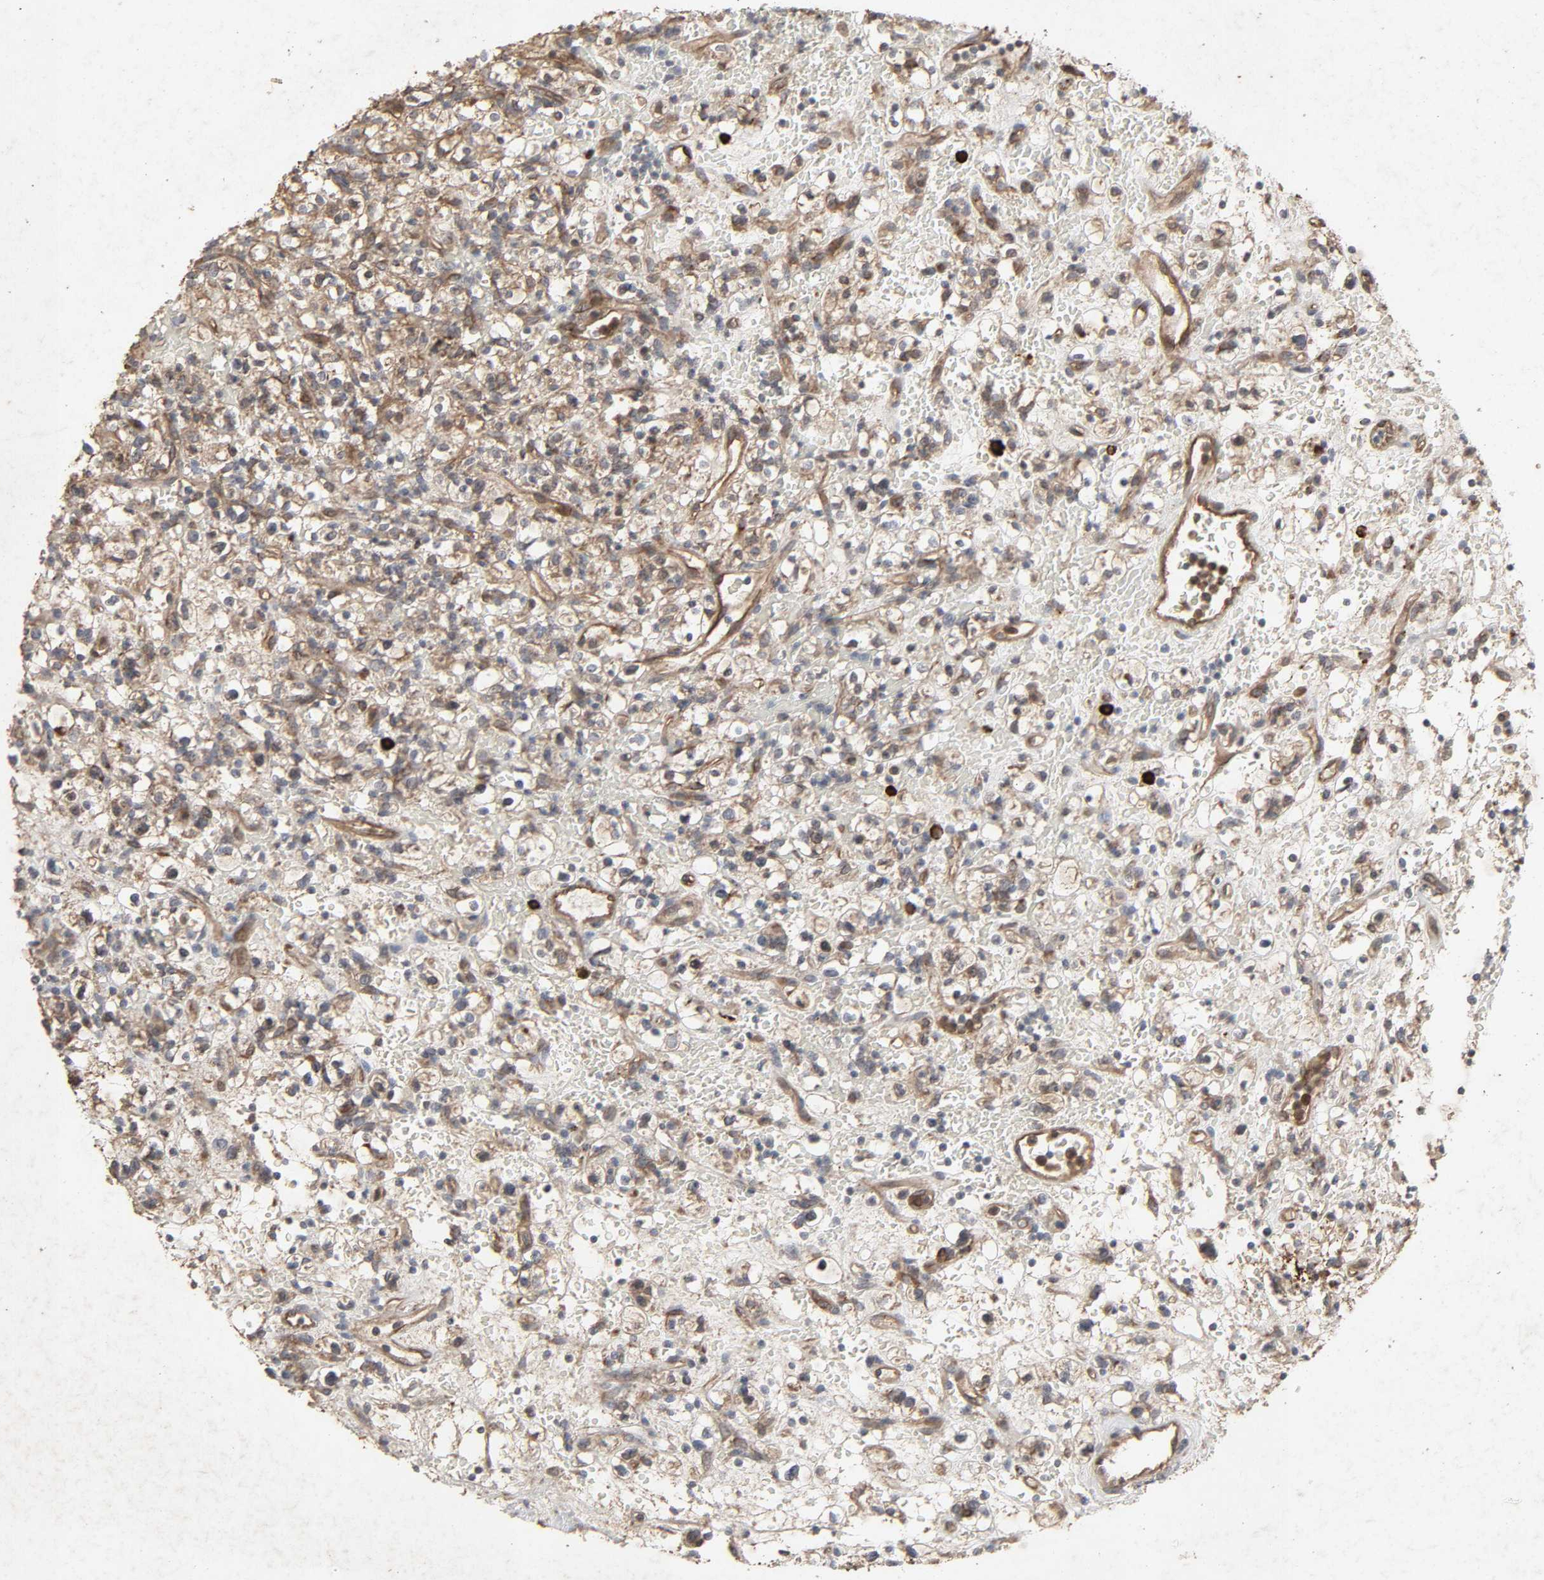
{"staining": {"intensity": "weak", "quantity": ">75%", "location": "cytoplasmic/membranous"}, "tissue": "renal cancer", "cell_type": "Tumor cells", "image_type": "cancer", "snomed": [{"axis": "morphology", "description": "Normal tissue, NOS"}, {"axis": "morphology", "description": "Adenocarcinoma, NOS"}, {"axis": "topography", "description": "Kidney"}], "caption": "IHC staining of renal adenocarcinoma, which exhibits low levels of weak cytoplasmic/membranous staining in about >75% of tumor cells indicating weak cytoplasmic/membranous protein positivity. The staining was performed using DAB (brown) for protein detection and nuclei were counterstained in hematoxylin (blue).", "gene": "ADCY4", "patient": {"sex": "female", "age": 72}}